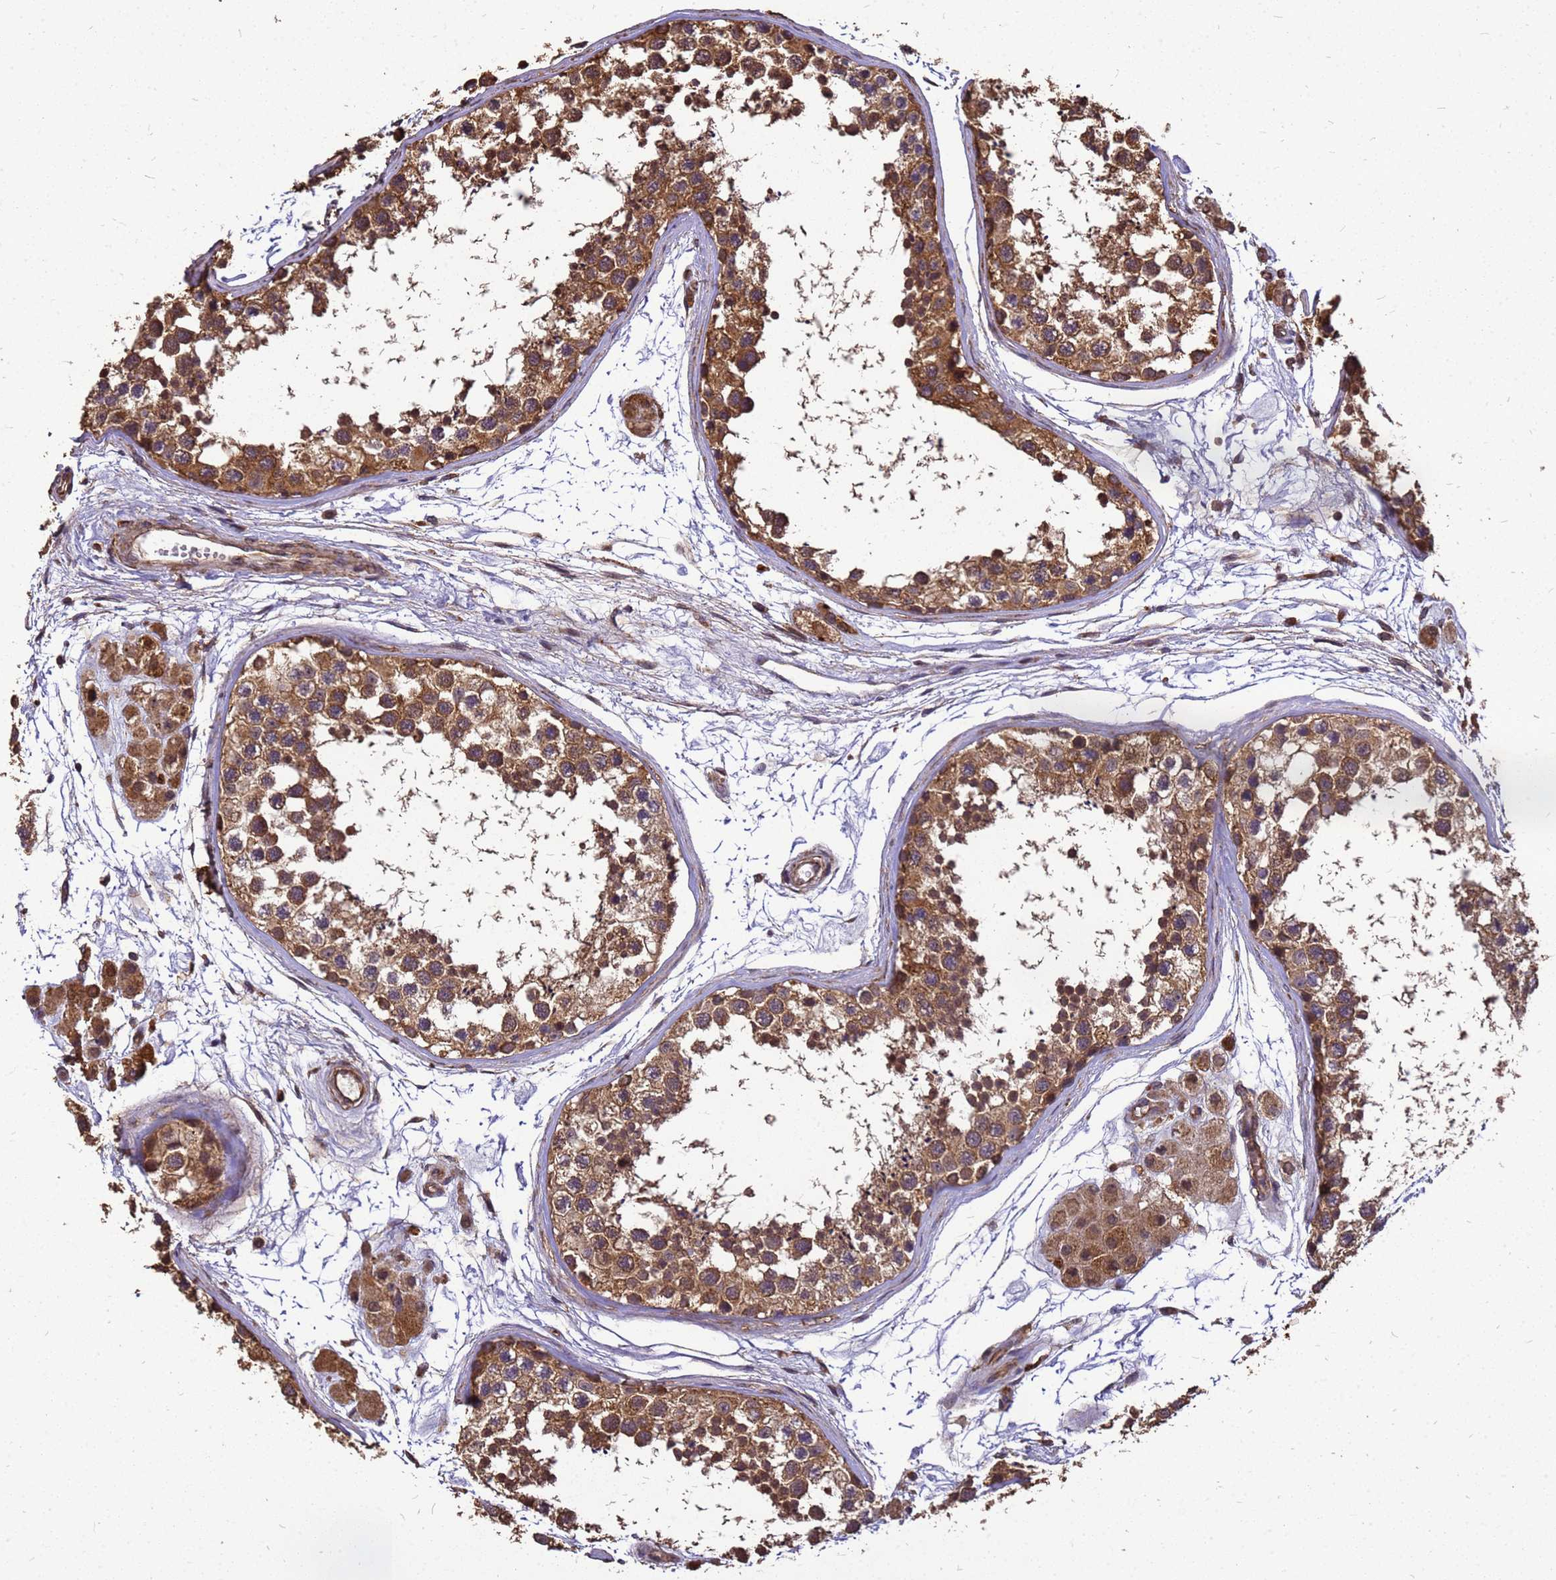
{"staining": {"intensity": "strong", "quantity": ">75%", "location": "cytoplasmic/membranous"}, "tissue": "testis", "cell_type": "Cells in seminiferous ducts", "image_type": "normal", "snomed": [{"axis": "morphology", "description": "Normal tissue, NOS"}, {"axis": "topography", "description": "Testis"}], "caption": "Testis stained for a protein demonstrates strong cytoplasmic/membranous positivity in cells in seminiferous ducts. The staining is performed using DAB brown chromogen to label protein expression. The nuclei are counter-stained blue using hematoxylin.", "gene": "ZNF618", "patient": {"sex": "male", "age": 56}}